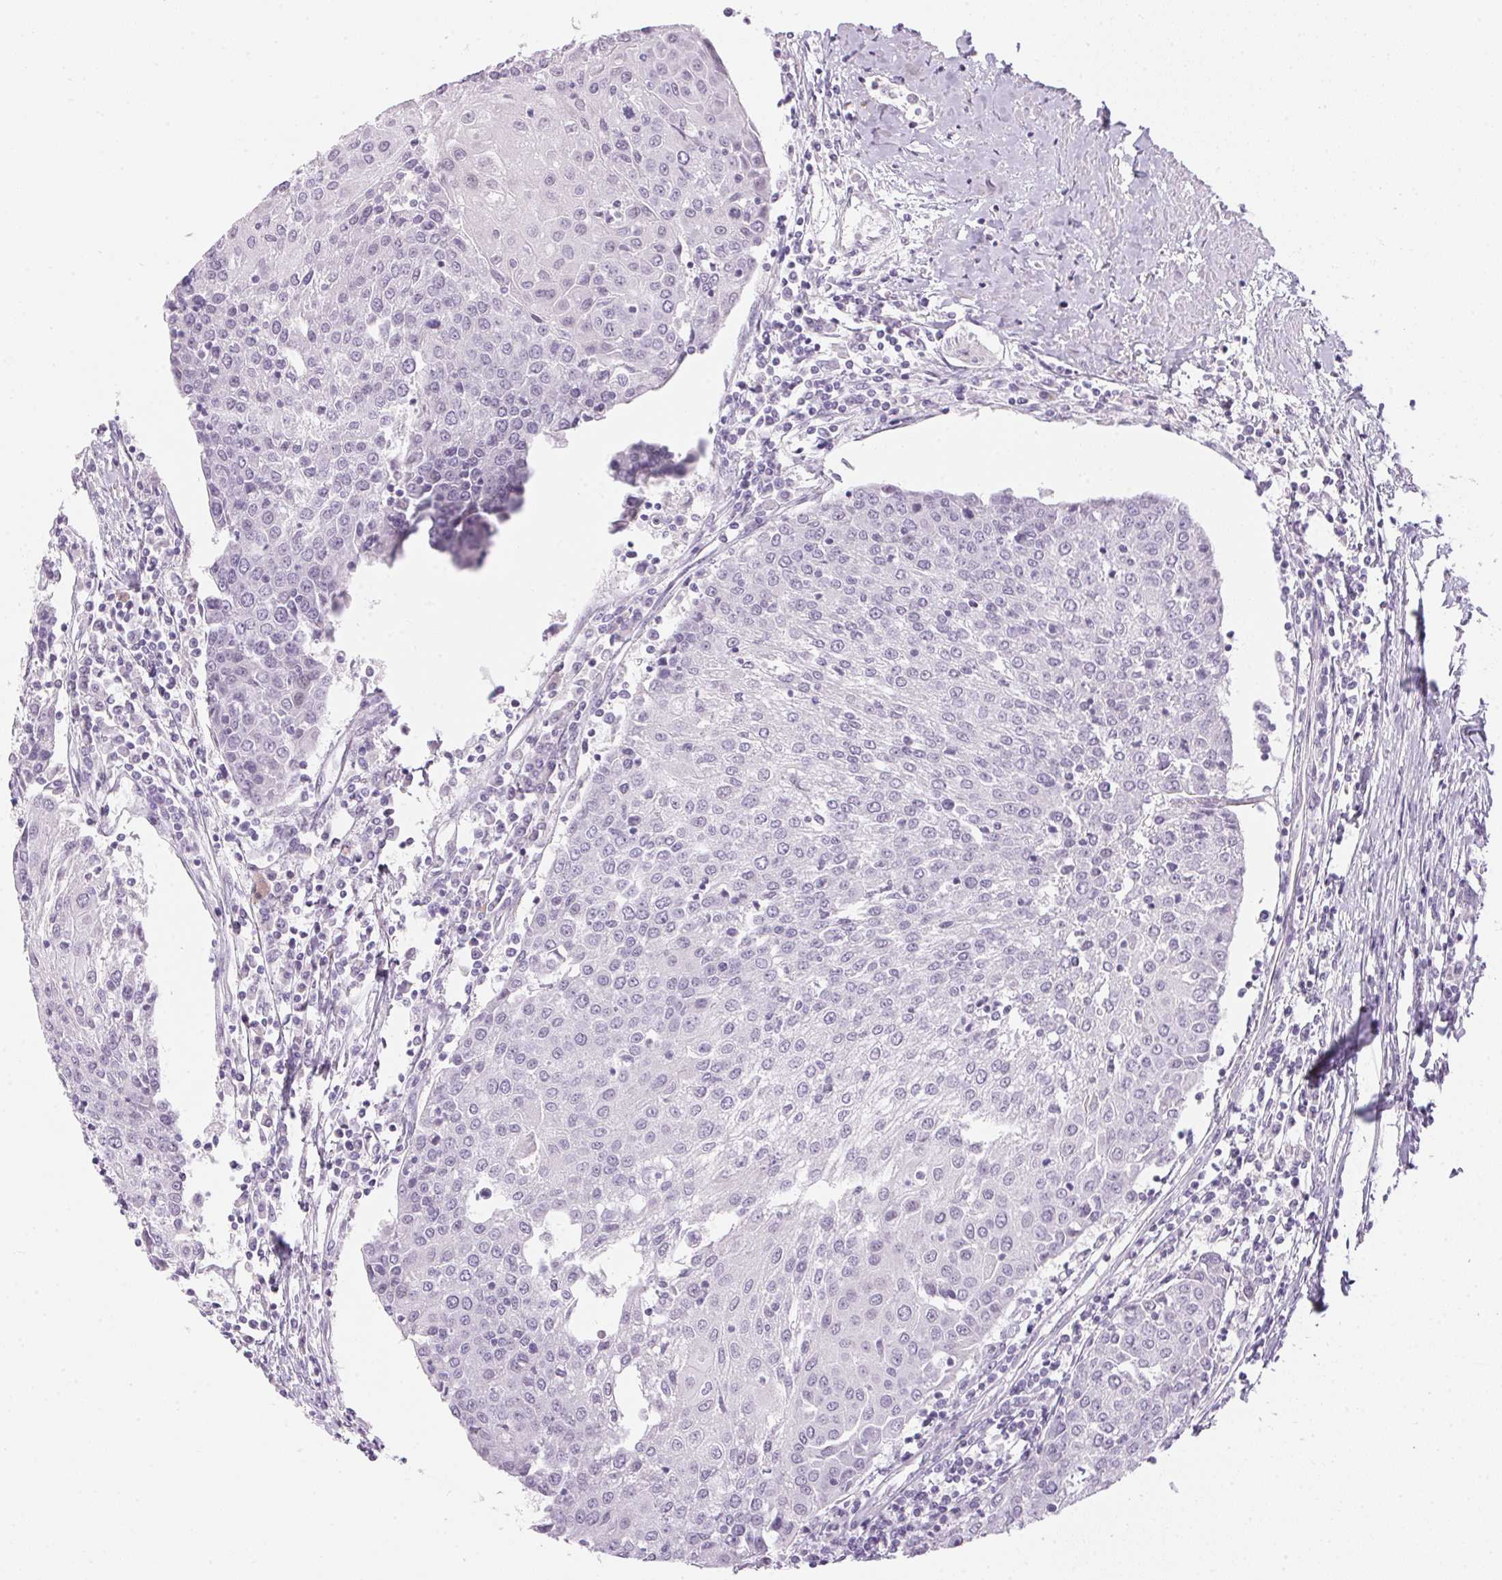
{"staining": {"intensity": "negative", "quantity": "none", "location": "none"}, "tissue": "urothelial cancer", "cell_type": "Tumor cells", "image_type": "cancer", "snomed": [{"axis": "morphology", "description": "Urothelial carcinoma, High grade"}, {"axis": "topography", "description": "Urinary bladder"}], "caption": "Tumor cells are negative for protein expression in human high-grade urothelial carcinoma. The staining was performed using DAB to visualize the protein expression in brown, while the nuclei were stained in blue with hematoxylin (Magnification: 20x).", "gene": "CADPS", "patient": {"sex": "female", "age": 85}}